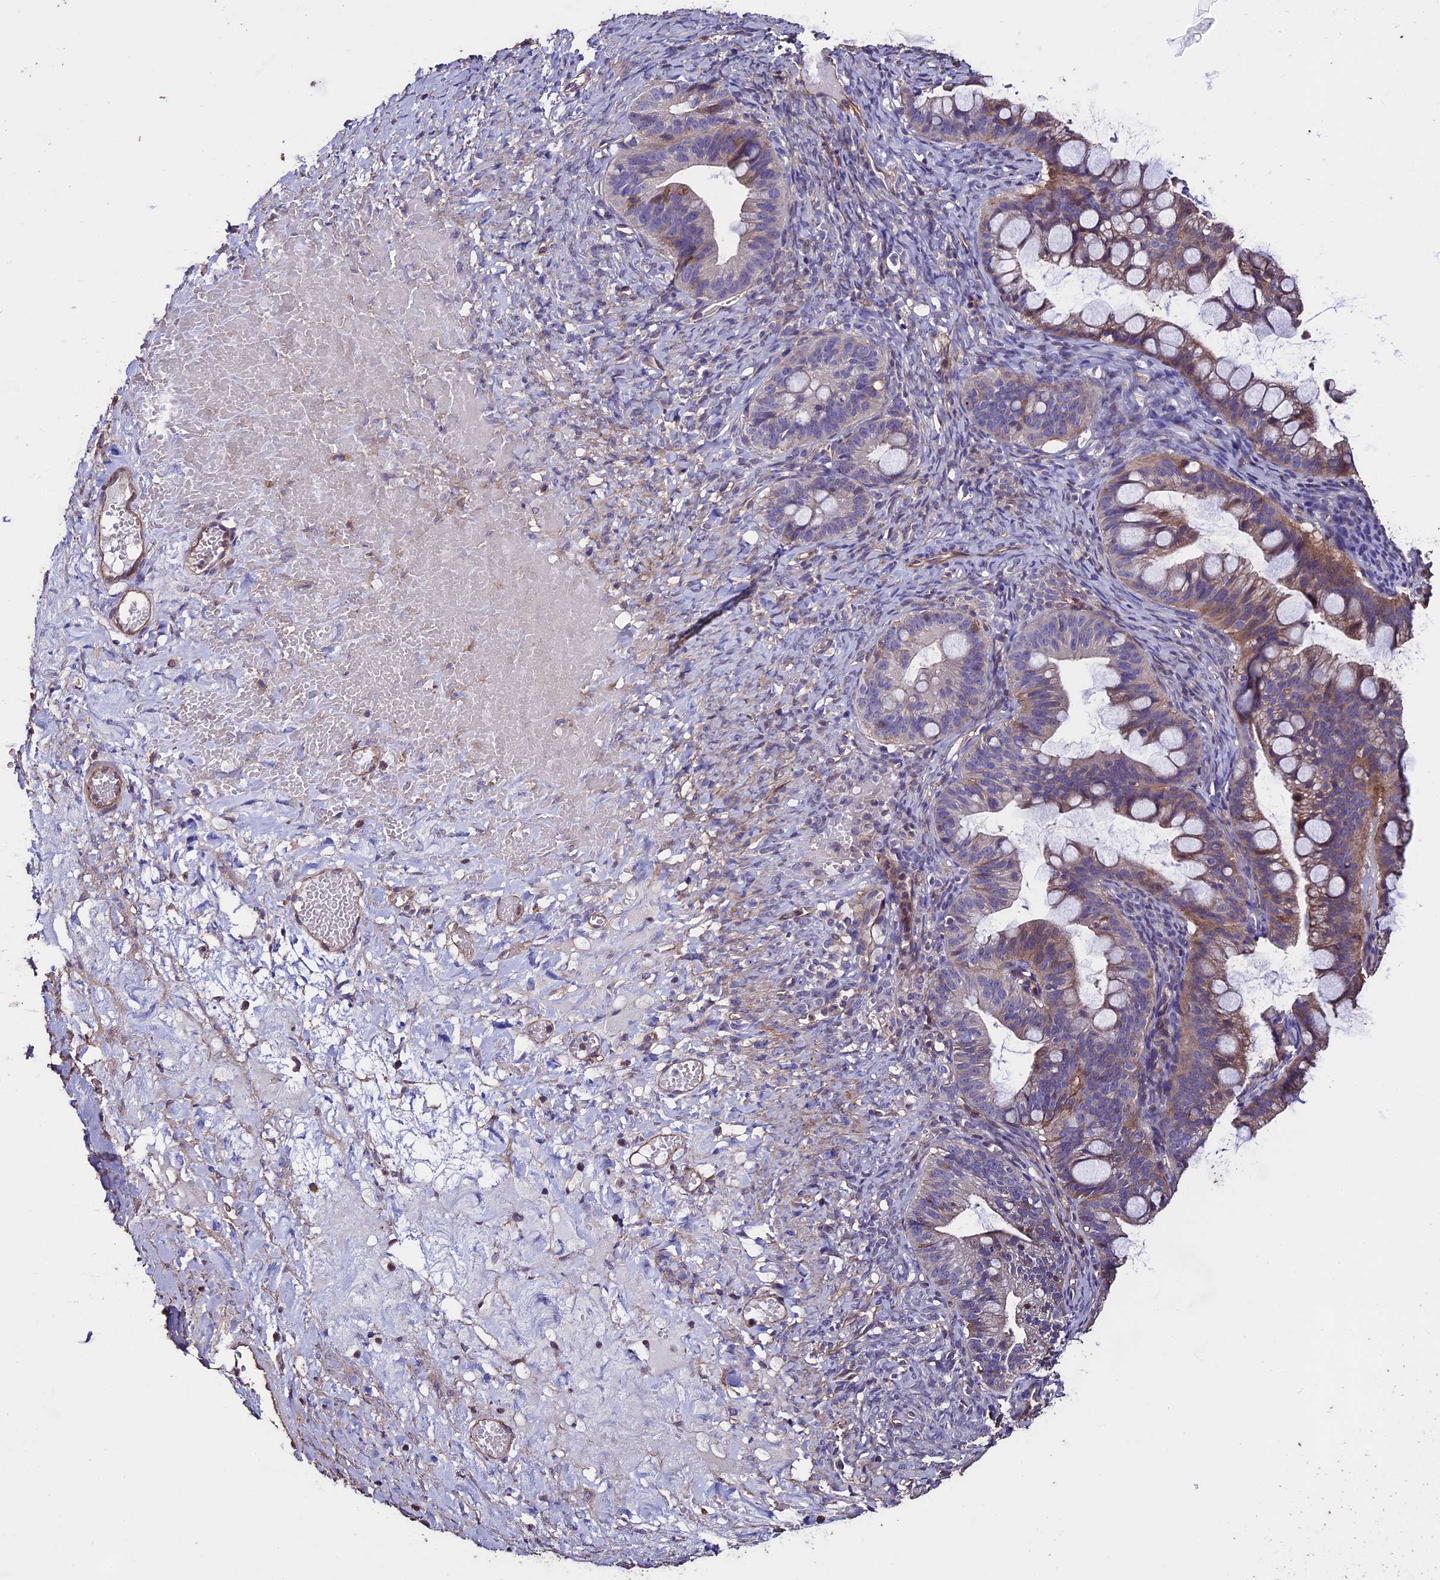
{"staining": {"intensity": "moderate", "quantity": "25%-75%", "location": "cytoplasmic/membranous"}, "tissue": "ovarian cancer", "cell_type": "Tumor cells", "image_type": "cancer", "snomed": [{"axis": "morphology", "description": "Cystadenocarcinoma, mucinous, NOS"}, {"axis": "topography", "description": "Ovary"}], "caption": "A brown stain labels moderate cytoplasmic/membranous expression of a protein in human ovarian cancer tumor cells.", "gene": "USB1", "patient": {"sex": "female", "age": 73}}